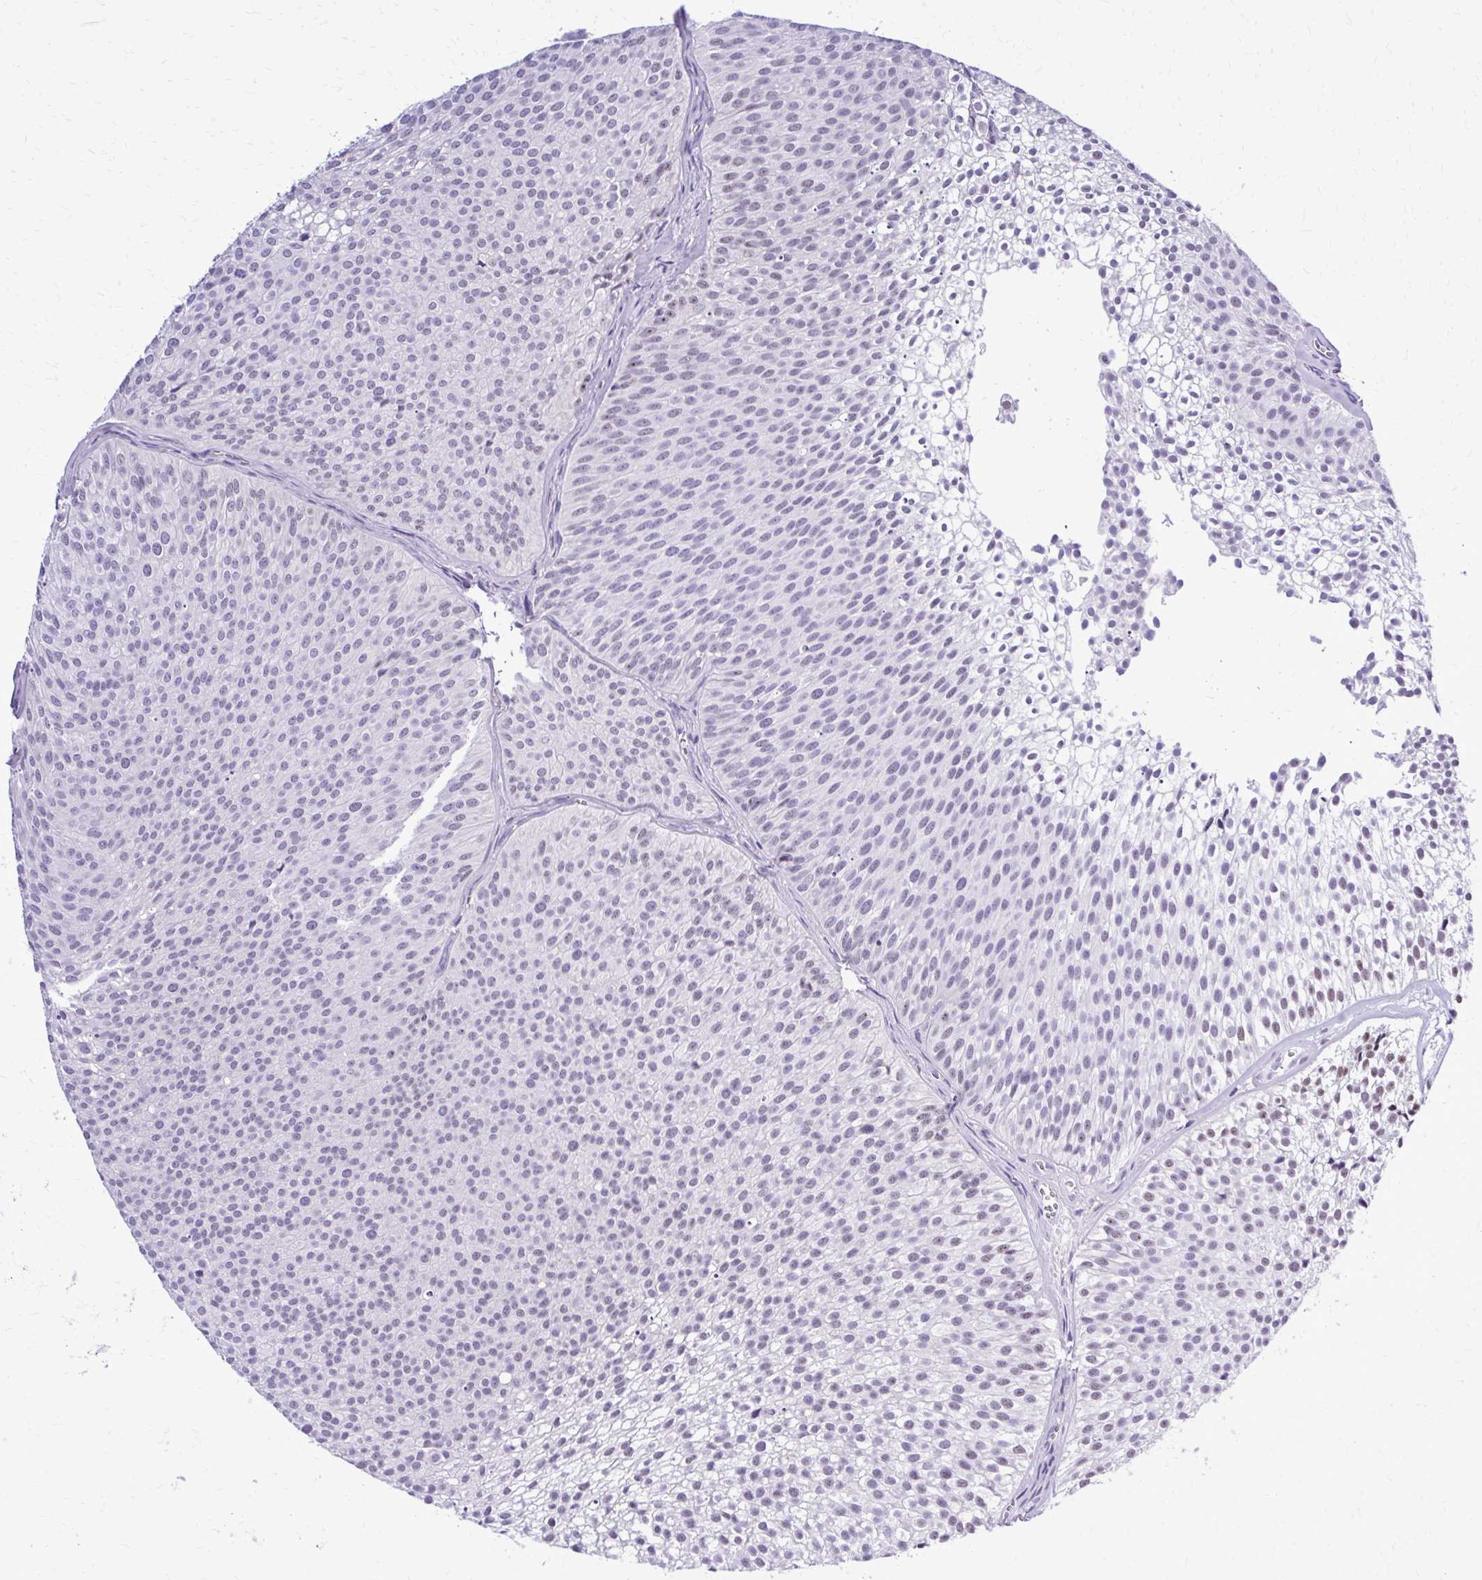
{"staining": {"intensity": "weak", "quantity": "<25%", "location": "nuclear"}, "tissue": "urothelial cancer", "cell_type": "Tumor cells", "image_type": "cancer", "snomed": [{"axis": "morphology", "description": "Urothelial carcinoma, Low grade"}, {"axis": "topography", "description": "Urinary bladder"}], "caption": "DAB immunohistochemical staining of urothelial carcinoma (low-grade) demonstrates no significant expression in tumor cells.", "gene": "RASL11B", "patient": {"sex": "male", "age": 91}}